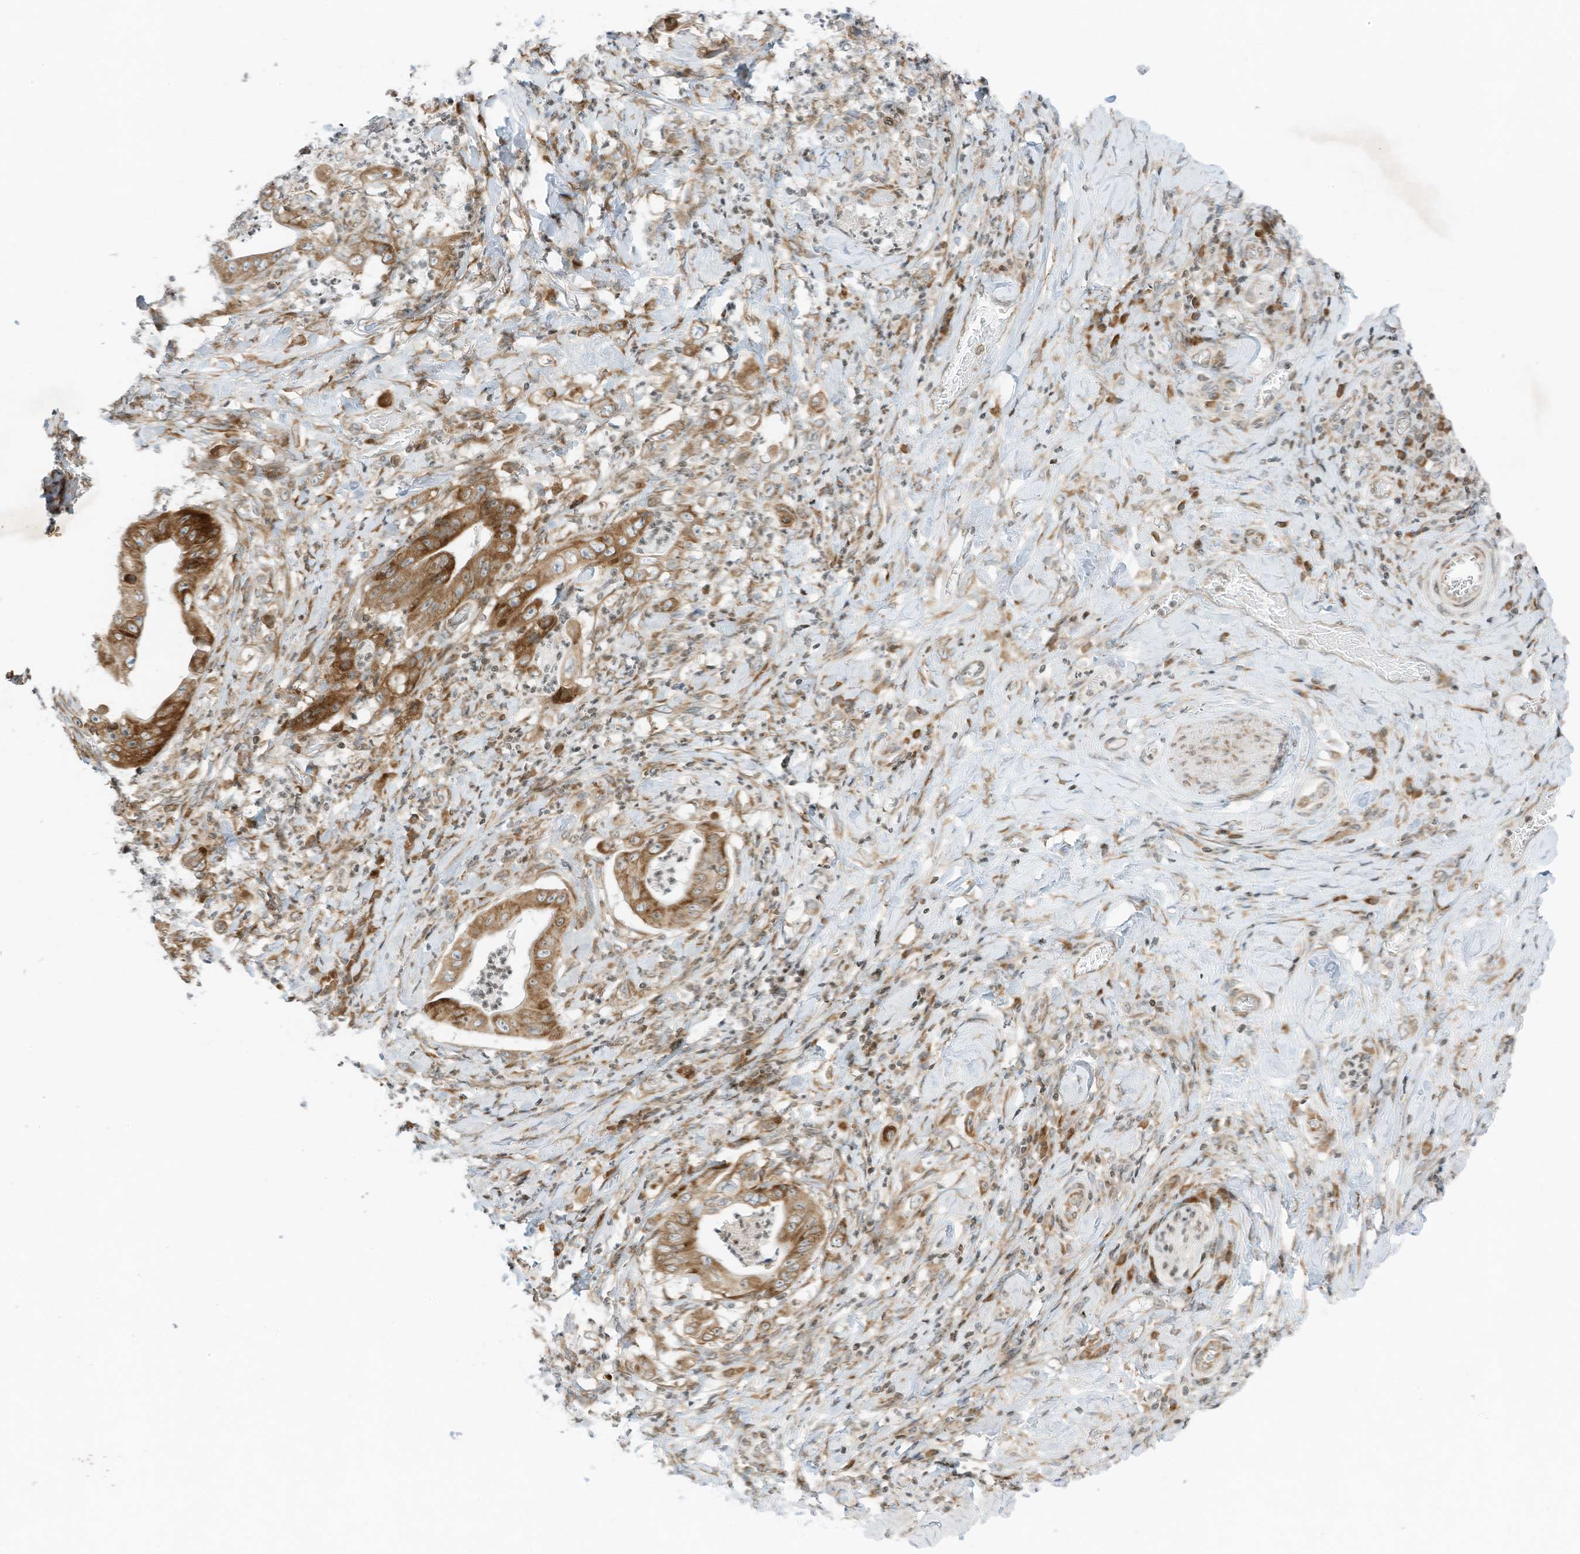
{"staining": {"intensity": "moderate", "quantity": ">75%", "location": "cytoplasmic/membranous"}, "tissue": "stomach cancer", "cell_type": "Tumor cells", "image_type": "cancer", "snomed": [{"axis": "morphology", "description": "Adenocarcinoma, NOS"}, {"axis": "topography", "description": "Stomach"}], "caption": "Immunohistochemical staining of human stomach cancer shows medium levels of moderate cytoplasmic/membranous expression in approximately >75% of tumor cells.", "gene": "EDF1", "patient": {"sex": "female", "age": 73}}